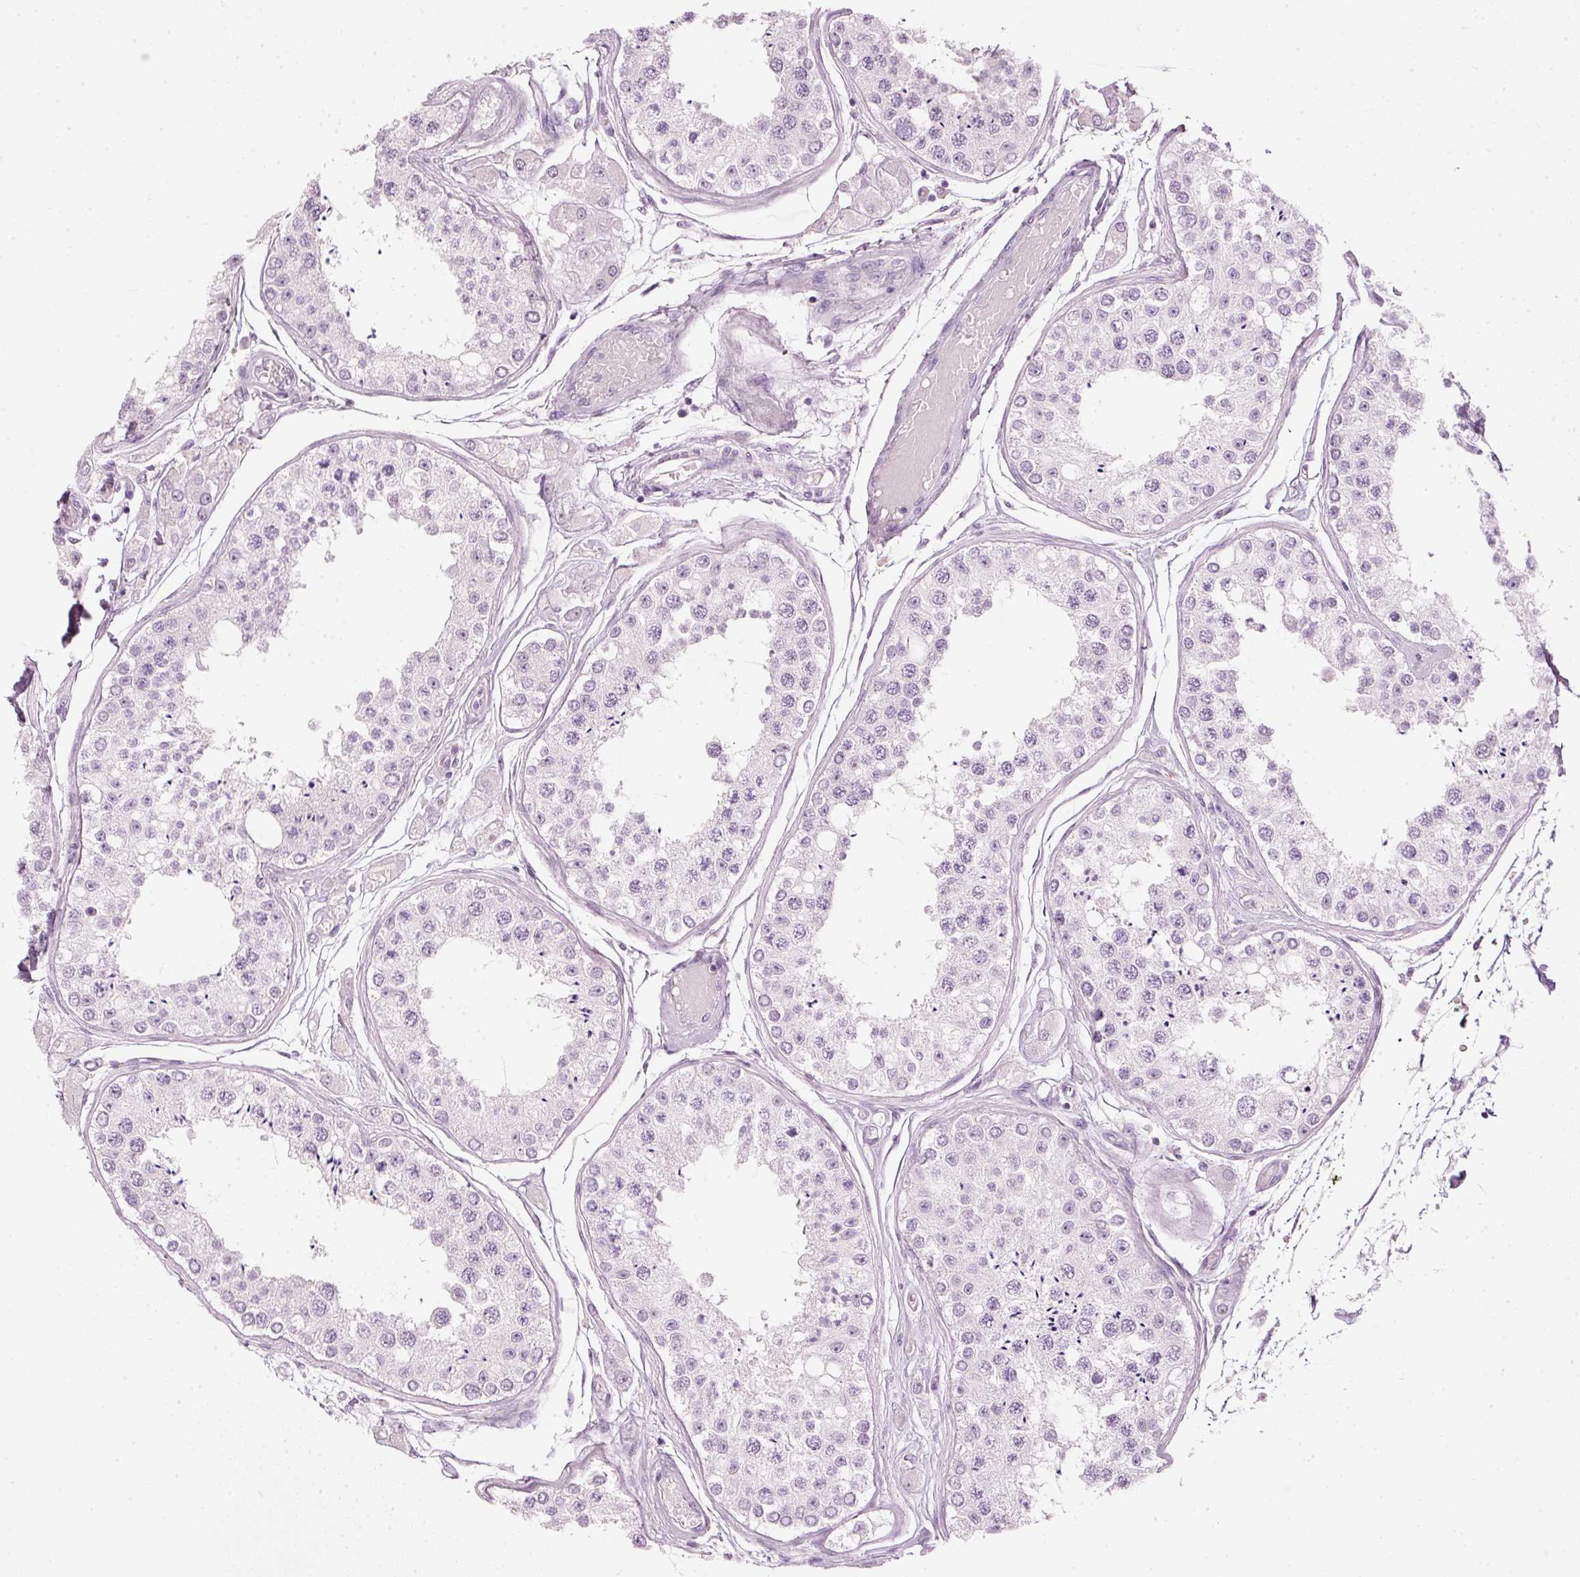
{"staining": {"intensity": "negative", "quantity": "none", "location": "none"}, "tissue": "testis", "cell_type": "Cells in seminiferous ducts", "image_type": "normal", "snomed": [{"axis": "morphology", "description": "Normal tissue, NOS"}, {"axis": "topography", "description": "Testis"}], "caption": "Cells in seminiferous ducts show no significant staining in benign testis. The staining was performed using DAB (3,3'-diaminobenzidine) to visualize the protein expression in brown, while the nuclei were stained in blue with hematoxylin (Magnification: 20x).", "gene": "VCAM1", "patient": {"sex": "male", "age": 25}}